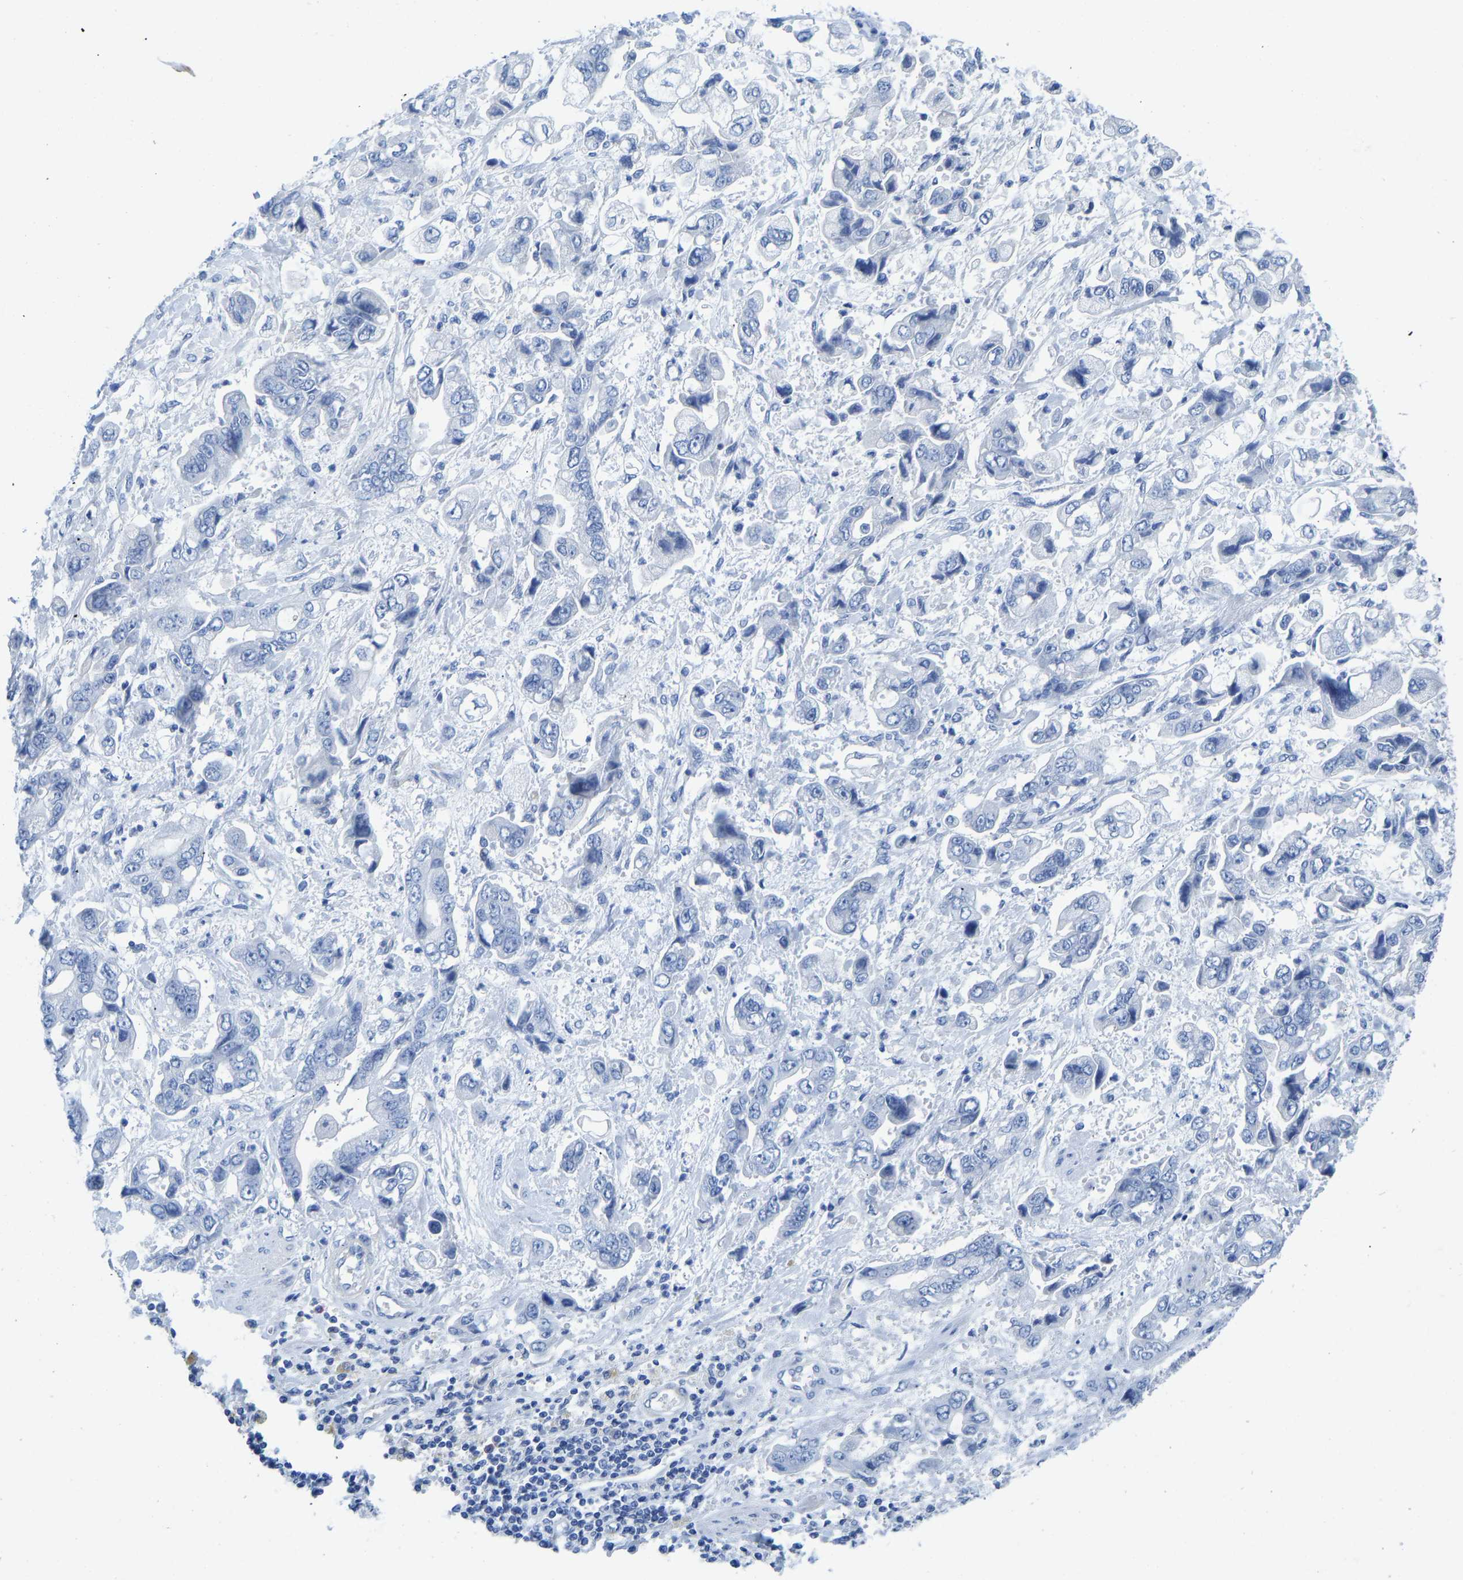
{"staining": {"intensity": "negative", "quantity": "none", "location": "none"}, "tissue": "stomach cancer", "cell_type": "Tumor cells", "image_type": "cancer", "snomed": [{"axis": "morphology", "description": "Normal tissue, NOS"}, {"axis": "morphology", "description": "Adenocarcinoma, NOS"}, {"axis": "topography", "description": "Stomach"}], "caption": "An image of human stomach cancer is negative for staining in tumor cells. (DAB (3,3'-diaminobenzidine) immunohistochemistry (IHC), high magnification).", "gene": "NKAIN3", "patient": {"sex": "male", "age": 62}}